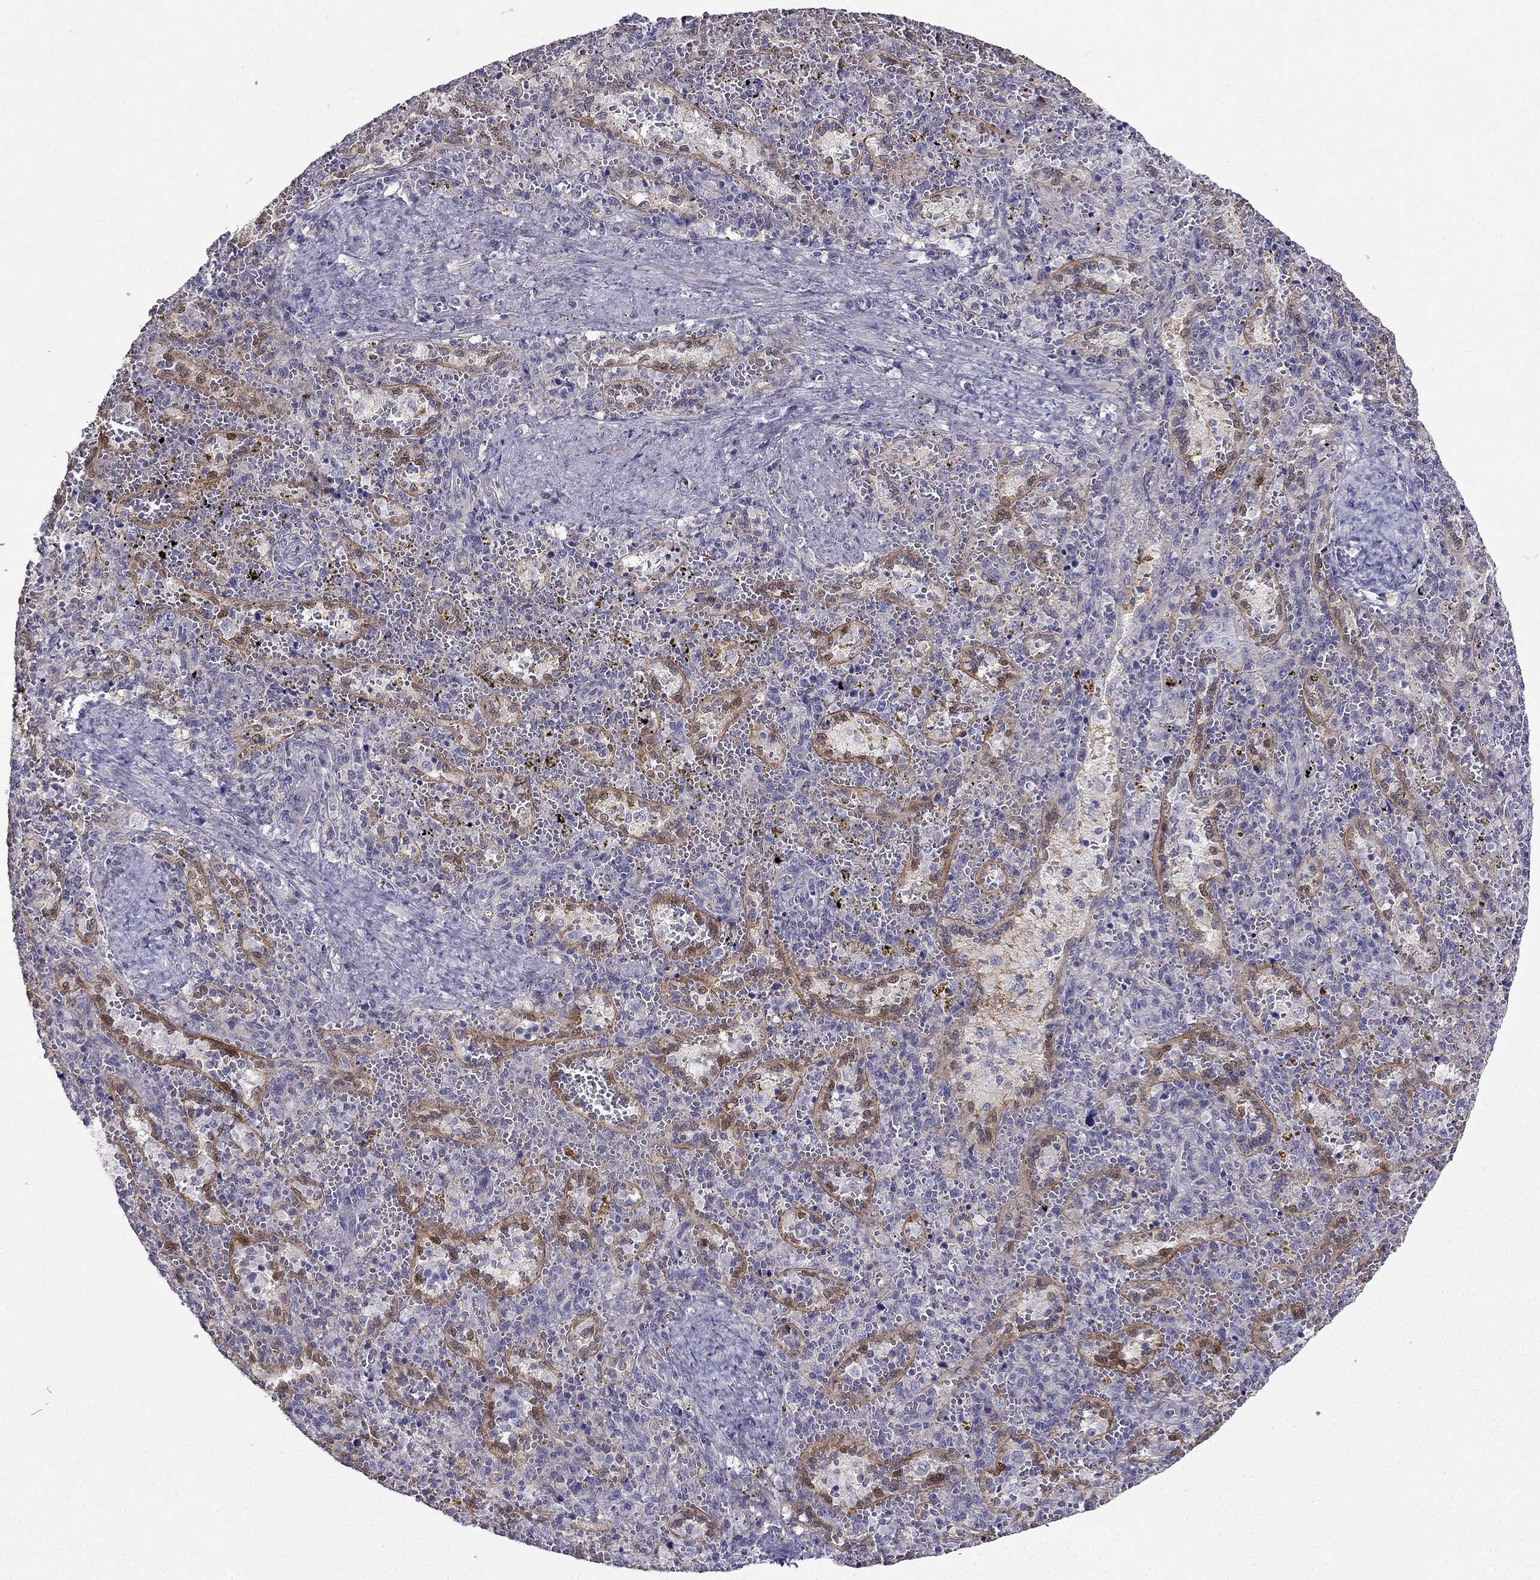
{"staining": {"intensity": "negative", "quantity": "none", "location": "none"}, "tissue": "spleen", "cell_type": "Cells in red pulp", "image_type": "normal", "snomed": [{"axis": "morphology", "description": "Normal tissue, NOS"}, {"axis": "topography", "description": "Spleen"}], "caption": "Immunohistochemistry histopathology image of benign spleen stained for a protein (brown), which shows no positivity in cells in red pulp.", "gene": "AS3MT", "patient": {"sex": "female", "age": 50}}